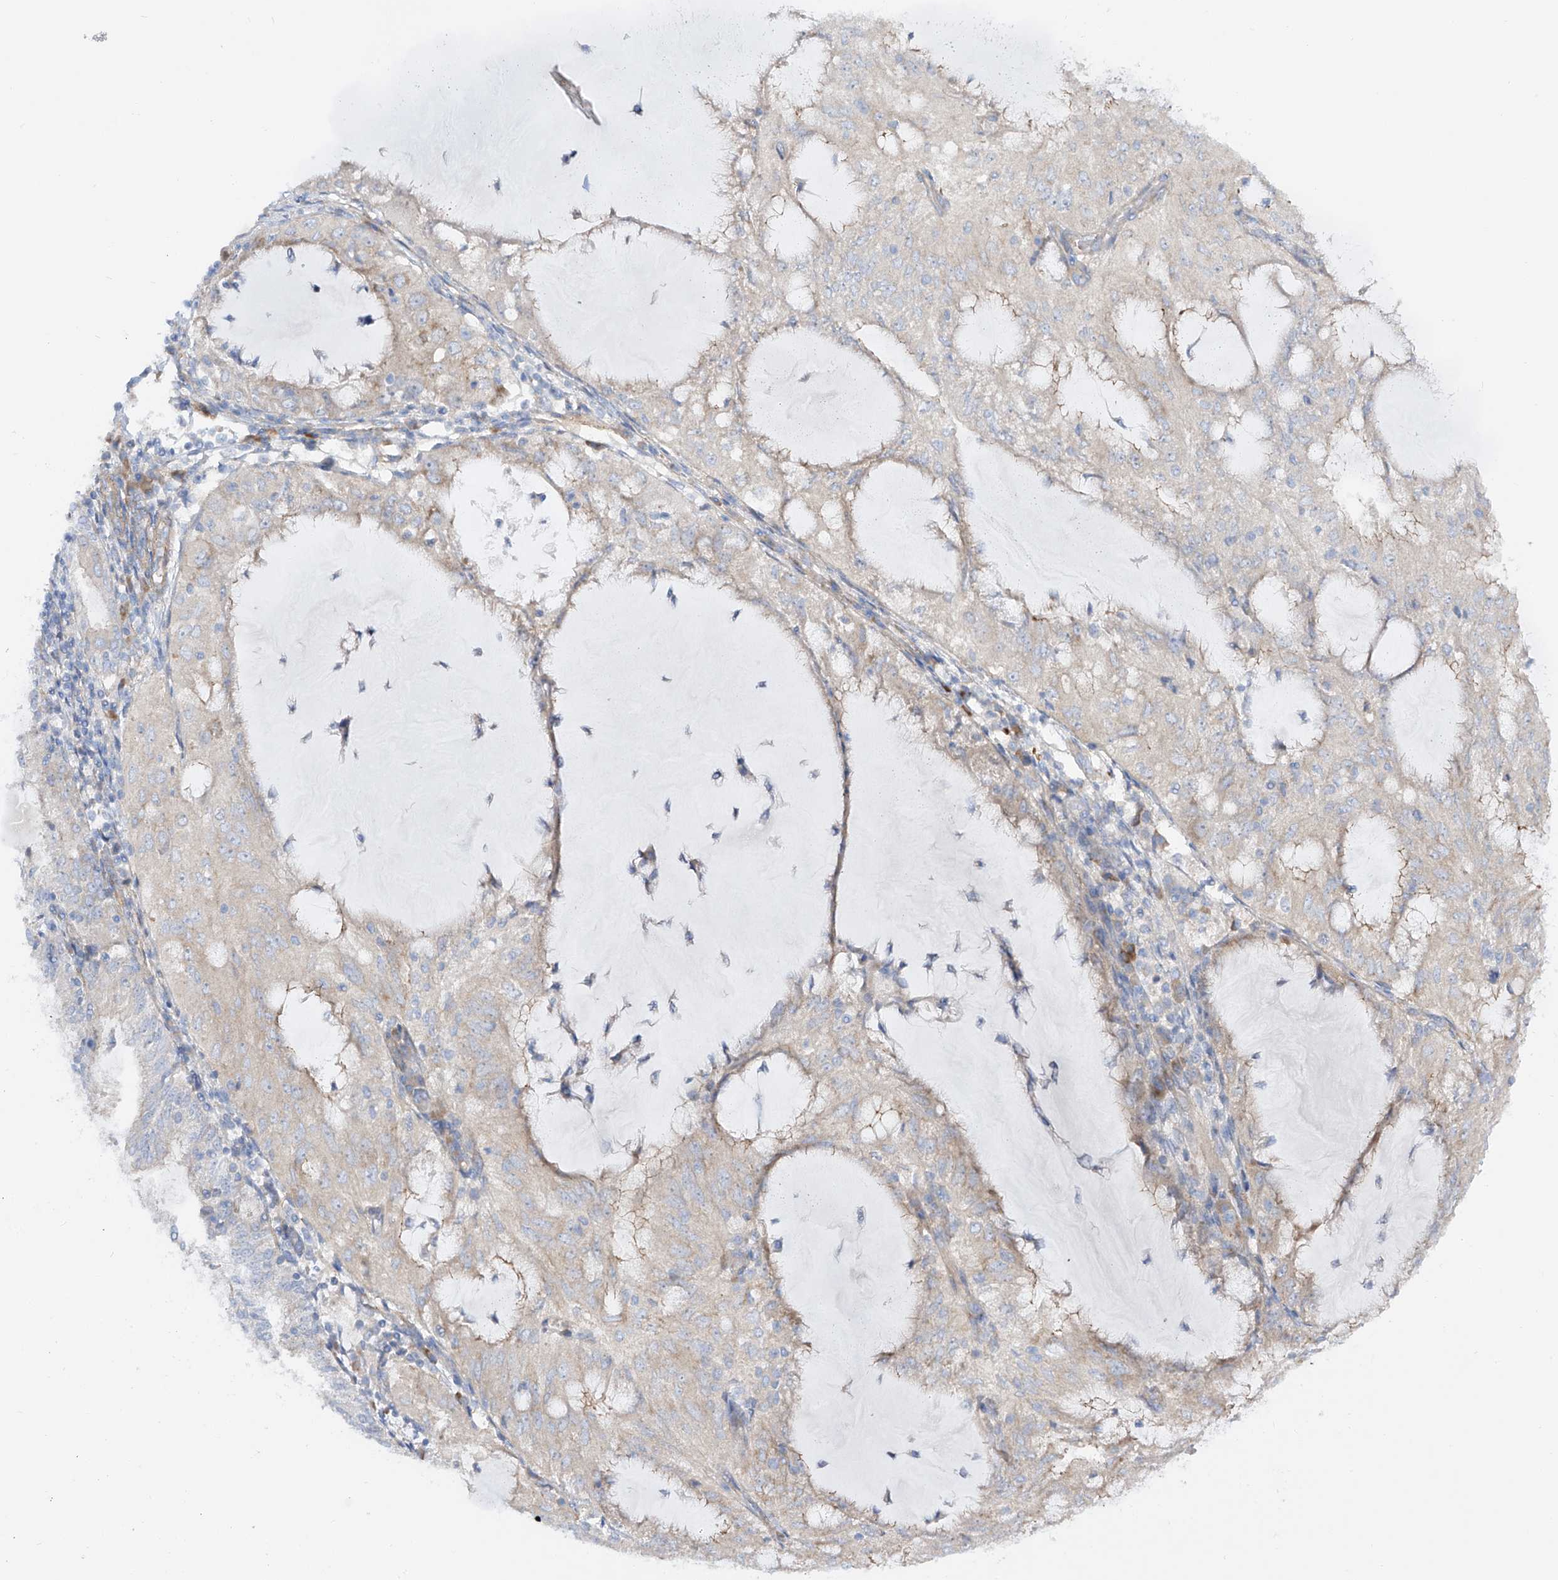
{"staining": {"intensity": "negative", "quantity": "none", "location": "none"}, "tissue": "endometrial cancer", "cell_type": "Tumor cells", "image_type": "cancer", "snomed": [{"axis": "morphology", "description": "Adenocarcinoma, NOS"}, {"axis": "topography", "description": "Endometrium"}], "caption": "Immunohistochemistry histopathology image of neoplastic tissue: endometrial cancer (adenocarcinoma) stained with DAB exhibits no significant protein staining in tumor cells.", "gene": "LCA5", "patient": {"sex": "female", "age": 81}}